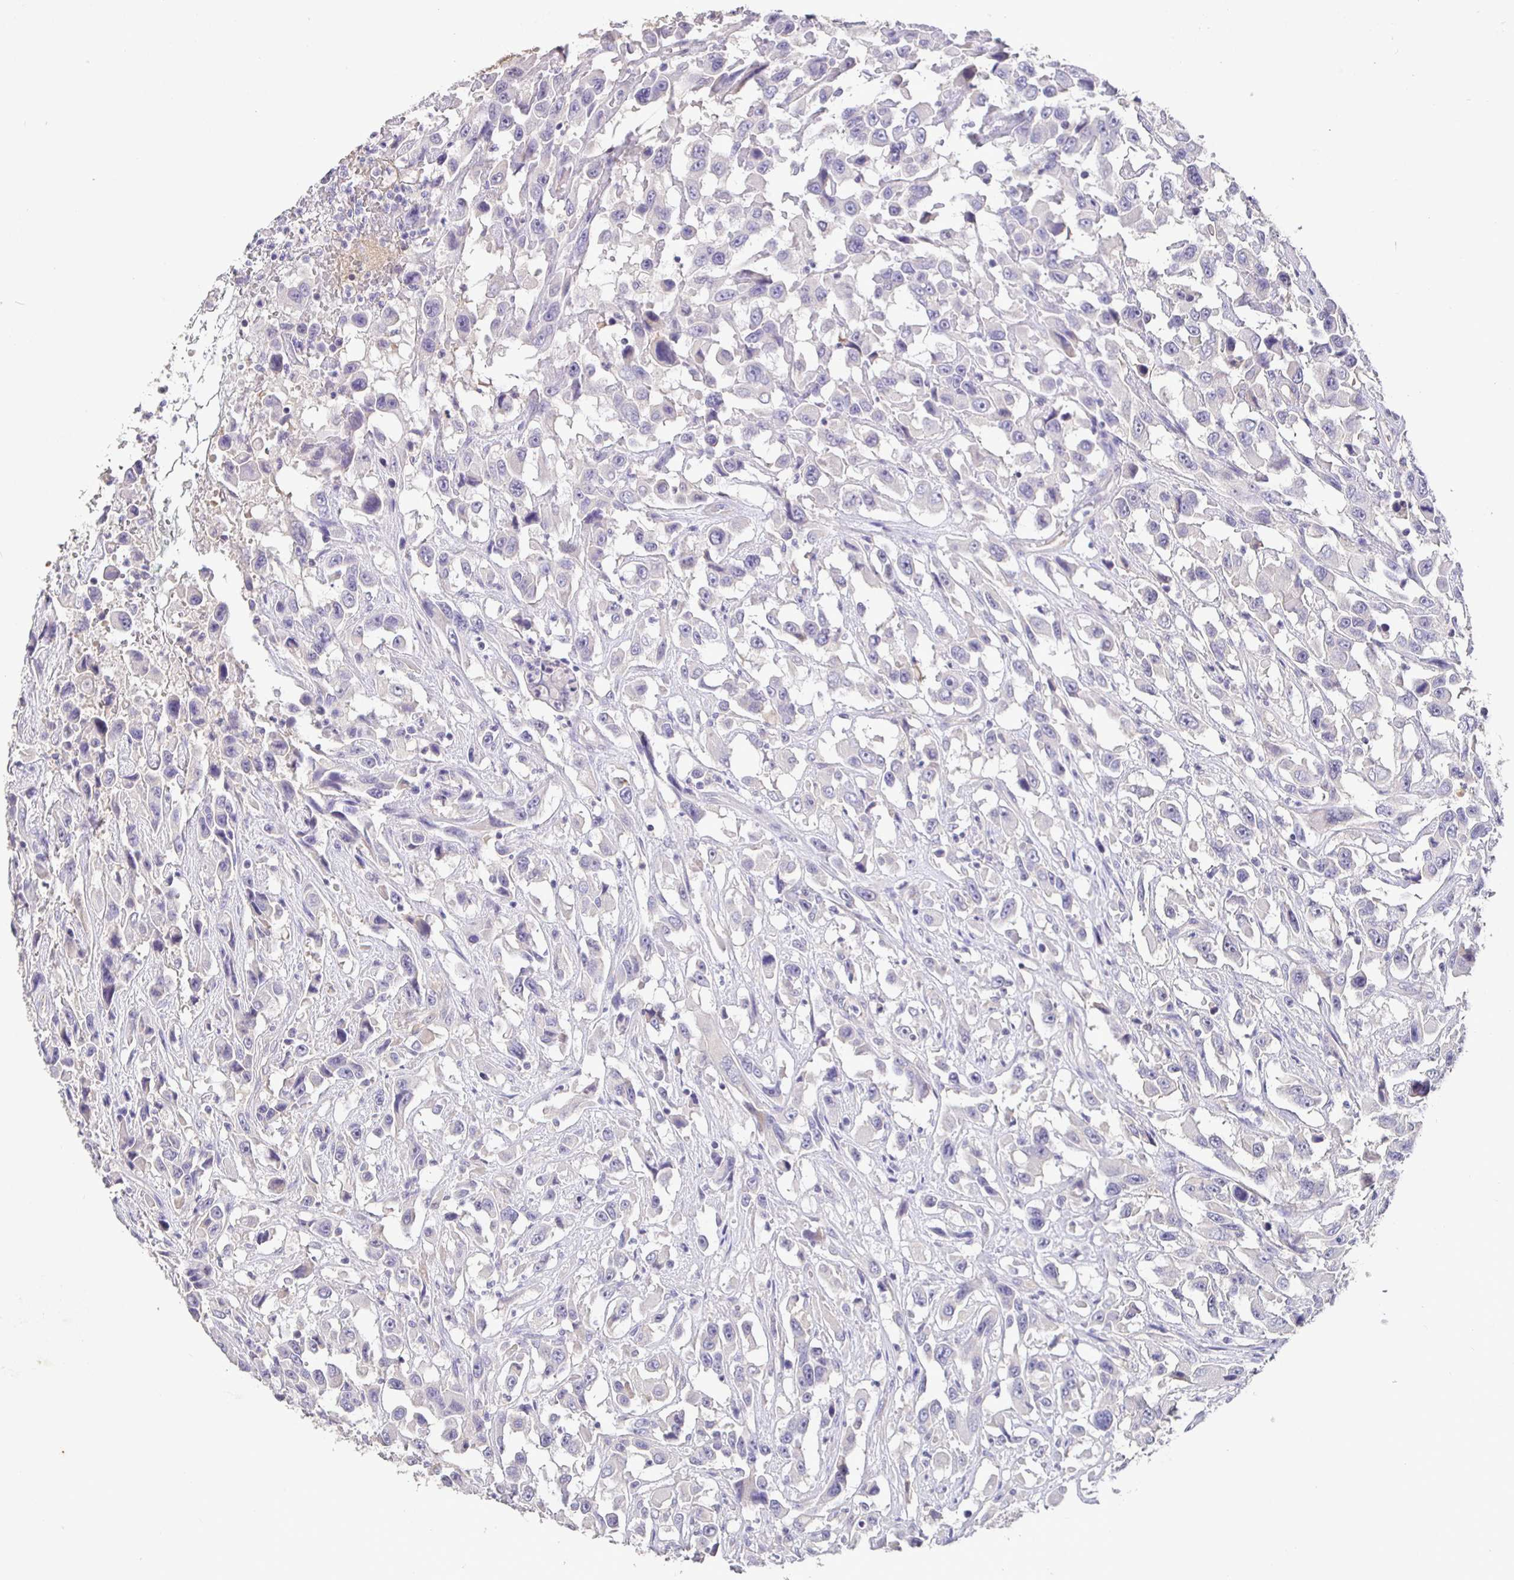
{"staining": {"intensity": "negative", "quantity": "none", "location": "none"}, "tissue": "urothelial cancer", "cell_type": "Tumor cells", "image_type": "cancer", "snomed": [{"axis": "morphology", "description": "Urothelial carcinoma, High grade"}, {"axis": "topography", "description": "Urinary bladder"}], "caption": "There is no significant staining in tumor cells of urothelial cancer. (Immunohistochemistry, brightfield microscopy, high magnification).", "gene": "SHISA4", "patient": {"sex": "male", "age": 53}}